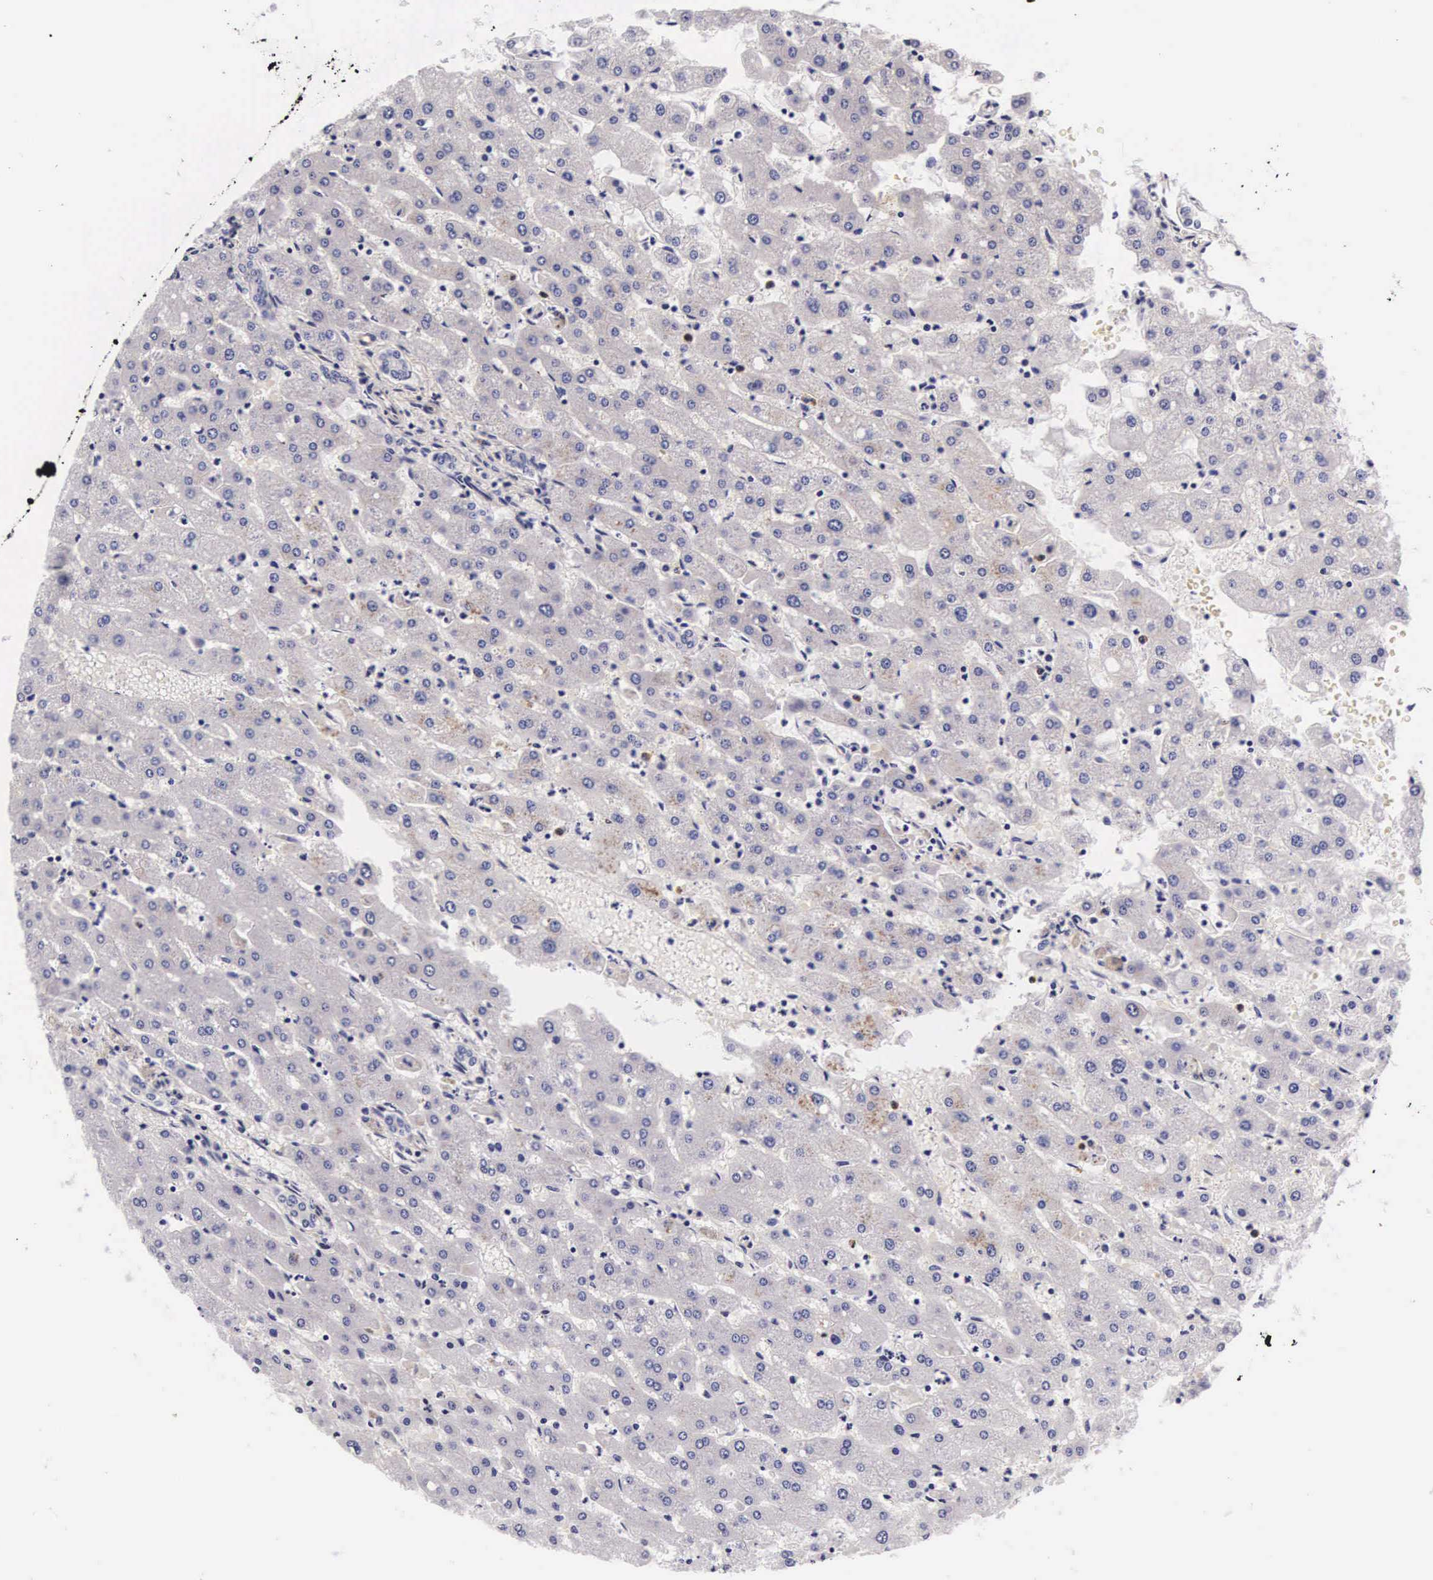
{"staining": {"intensity": "negative", "quantity": "none", "location": "none"}, "tissue": "liver", "cell_type": "Cholangiocytes", "image_type": "normal", "snomed": [{"axis": "morphology", "description": "Normal tissue, NOS"}, {"axis": "topography", "description": "Liver"}], "caption": "This is an immunohistochemistry image of normal human liver. There is no expression in cholangiocytes.", "gene": "PHETA2", "patient": {"sex": "female", "age": 30}}